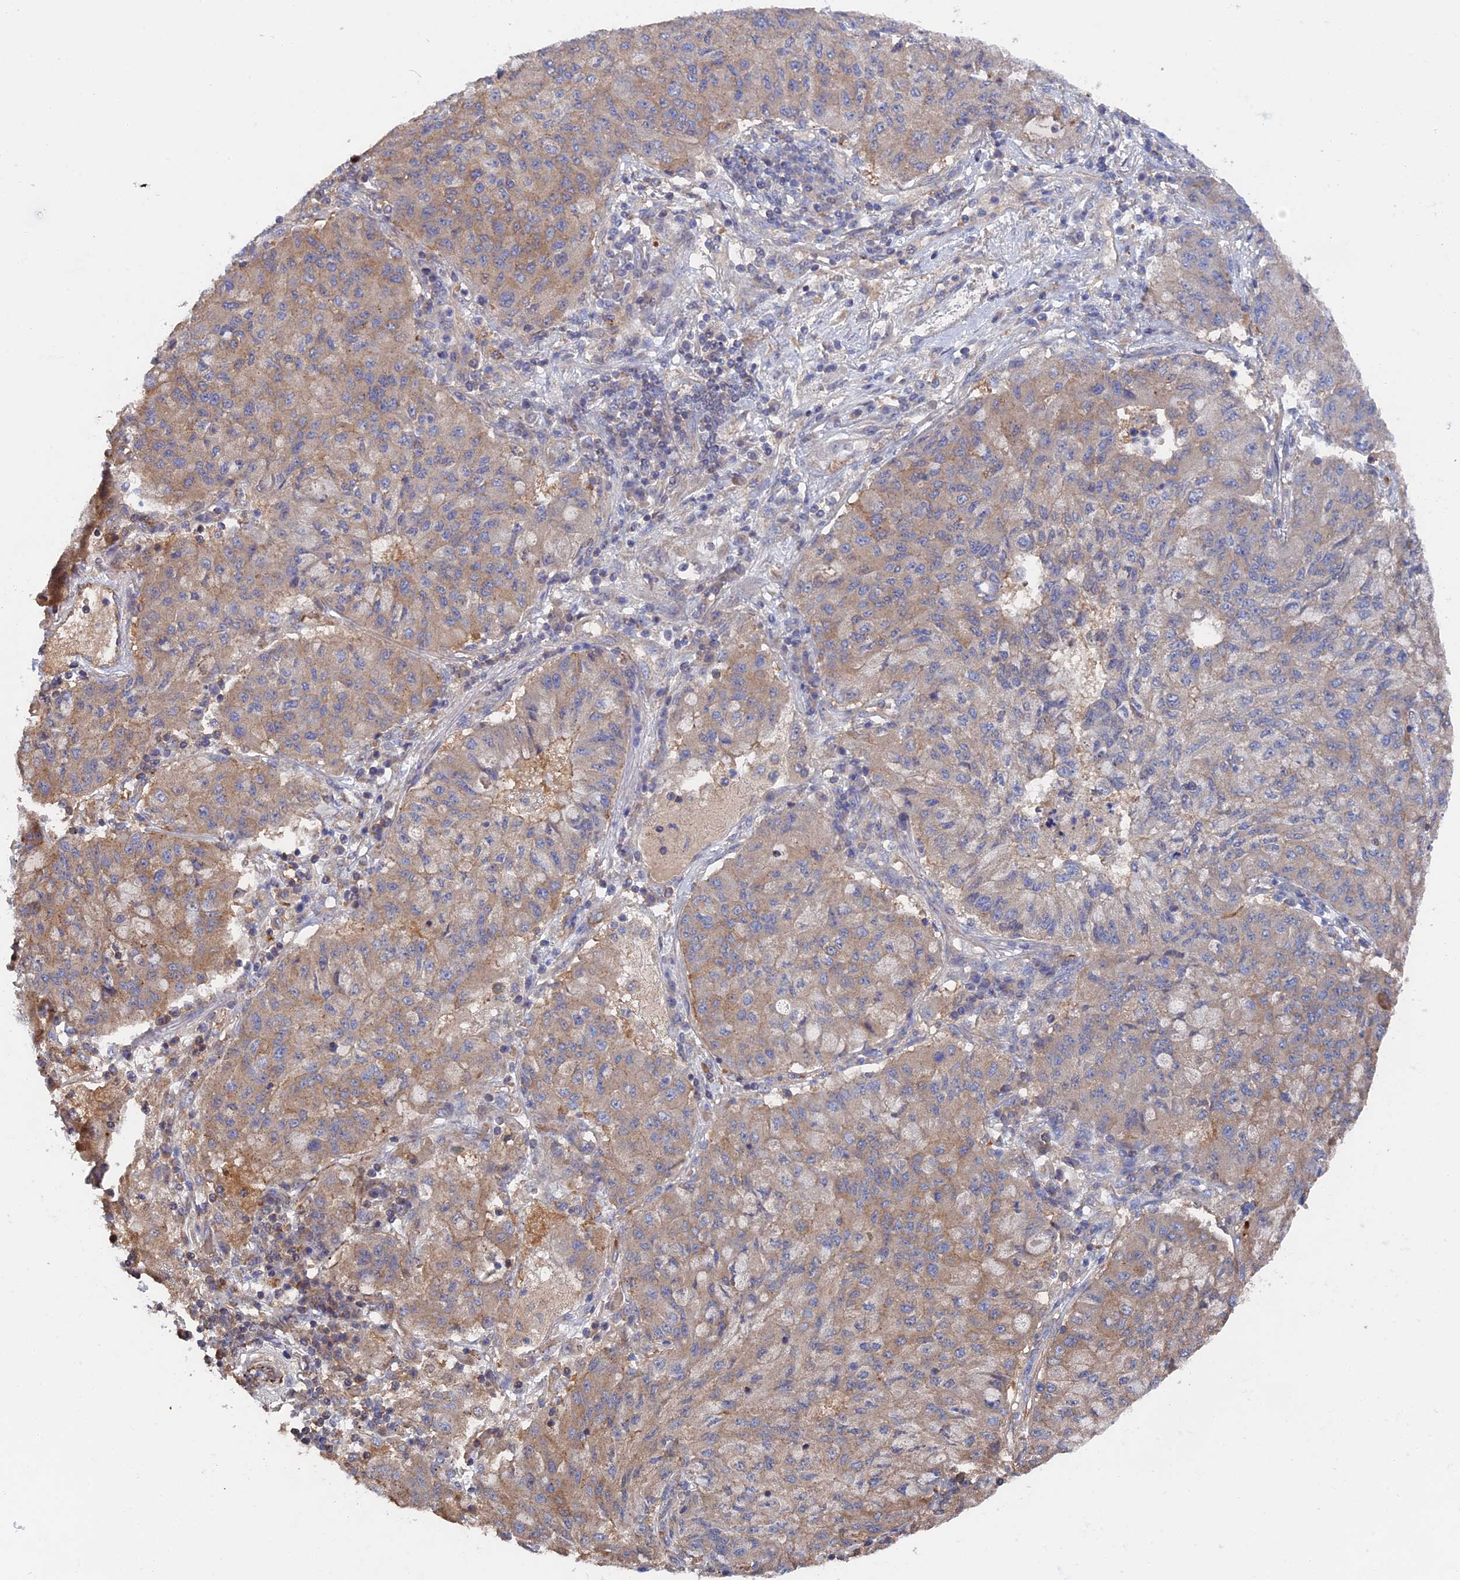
{"staining": {"intensity": "weak", "quantity": "25%-75%", "location": "cytoplasmic/membranous"}, "tissue": "lung cancer", "cell_type": "Tumor cells", "image_type": "cancer", "snomed": [{"axis": "morphology", "description": "Squamous cell carcinoma, NOS"}, {"axis": "topography", "description": "Lung"}], "caption": "Immunohistochemical staining of human lung squamous cell carcinoma displays low levels of weak cytoplasmic/membranous positivity in approximately 25%-75% of tumor cells.", "gene": "SMG9", "patient": {"sex": "male", "age": 74}}